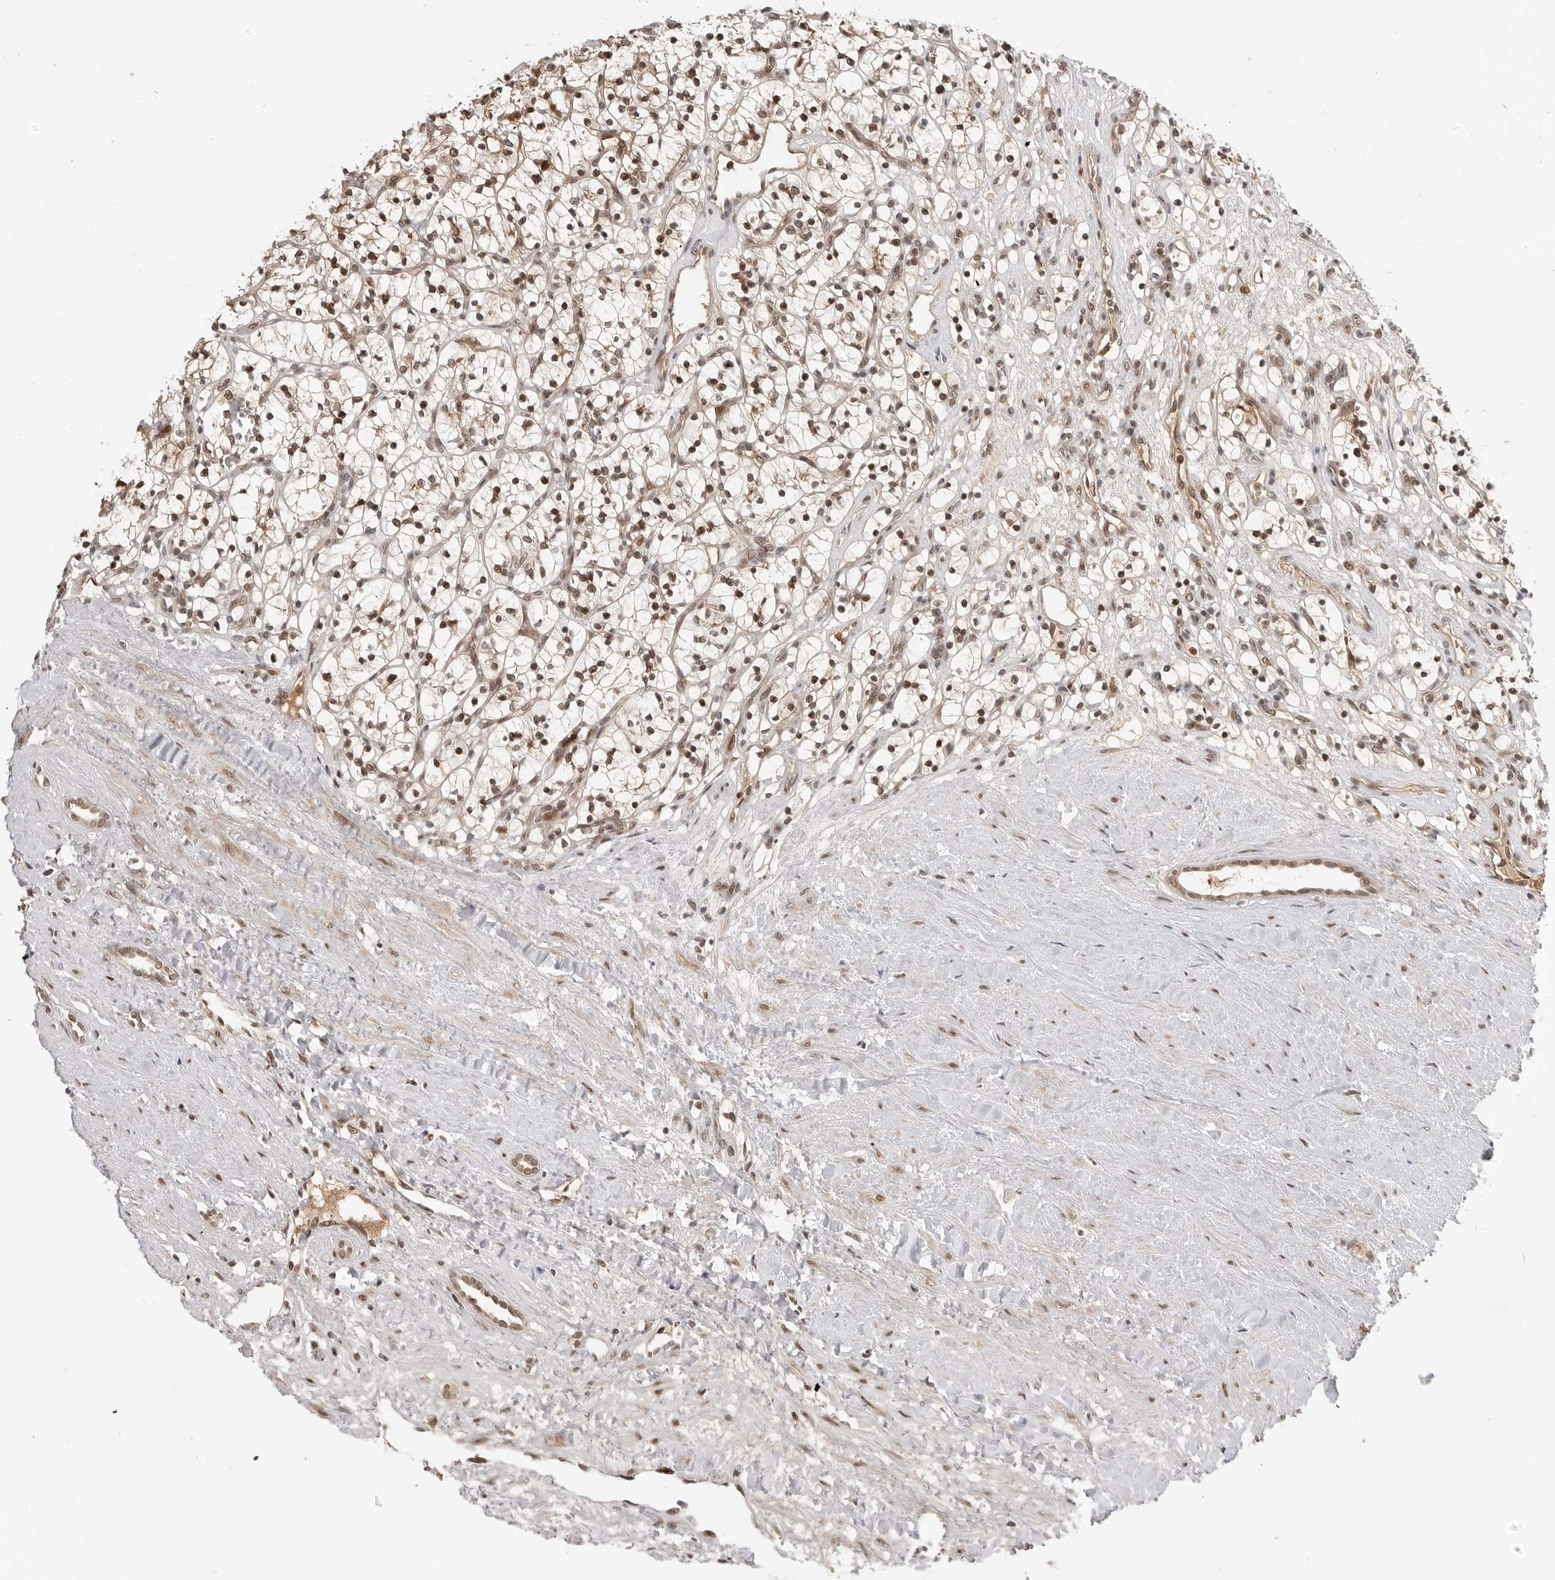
{"staining": {"intensity": "strong", "quantity": "25%-75%", "location": "nuclear"}, "tissue": "renal cancer", "cell_type": "Tumor cells", "image_type": "cancer", "snomed": [{"axis": "morphology", "description": "Adenocarcinoma, NOS"}, {"axis": "topography", "description": "Kidney"}], "caption": "Renal adenocarcinoma stained with a brown dye displays strong nuclear positive positivity in approximately 25%-75% of tumor cells.", "gene": "C8orf33", "patient": {"sex": "female", "age": 57}}